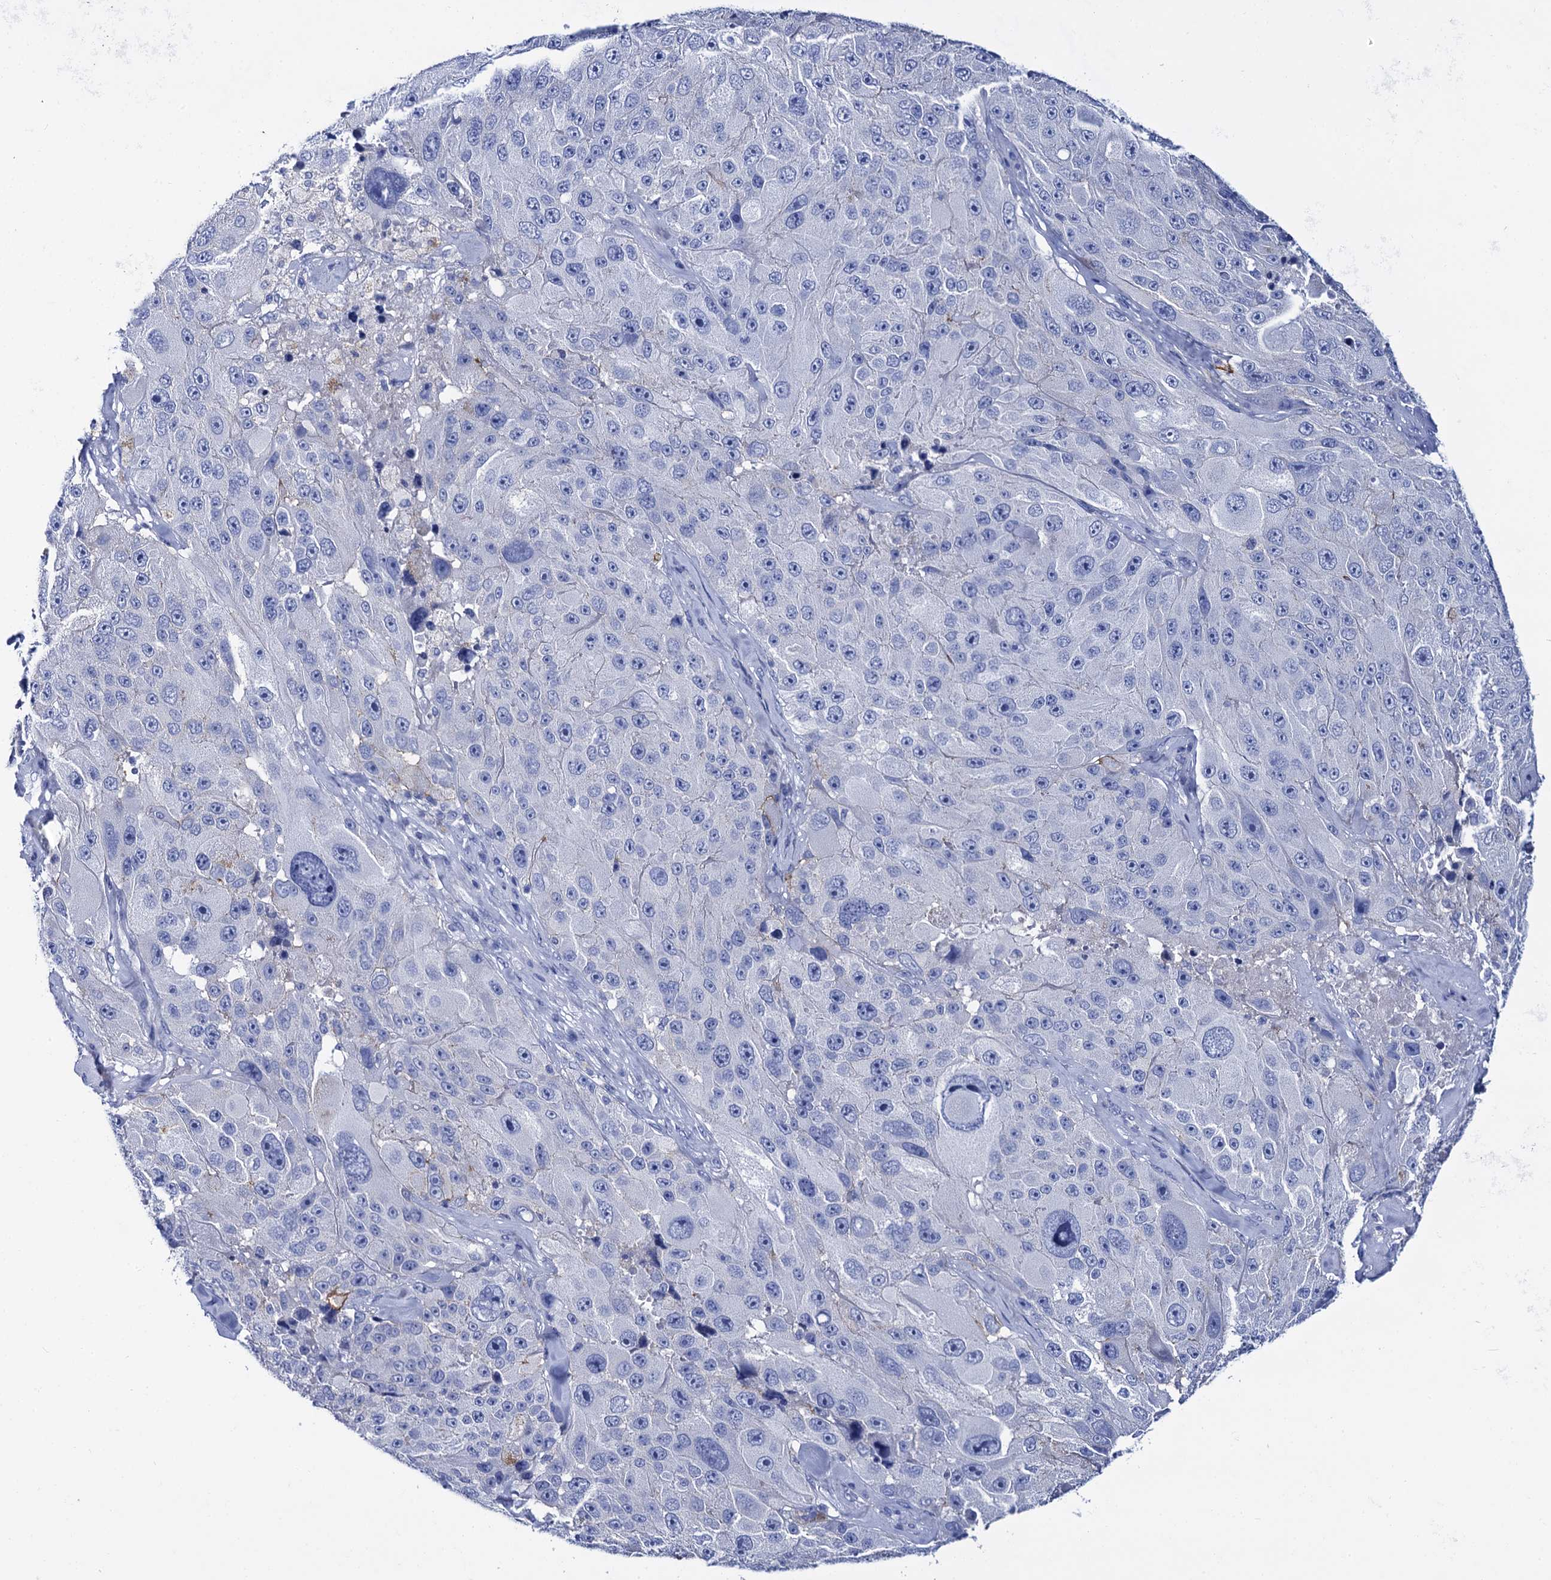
{"staining": {"intensity": "negative", "quantity": "none", "location": "none"}, "tissue": "melanoma", "cell_type": "Tumor cells", "image_type": "cancer", "snomed": [{"axis": "morphology", "description": "Malignant melanoma, Metastatic site"}, {"axis": "topography", "description": "Lymph node"}], "caption": "There is no significant staining in tumor cells of malignant melanoma (metastatic site).", "gene": "RAB3IP", "patient": {"sex": "male", "age": 62}}